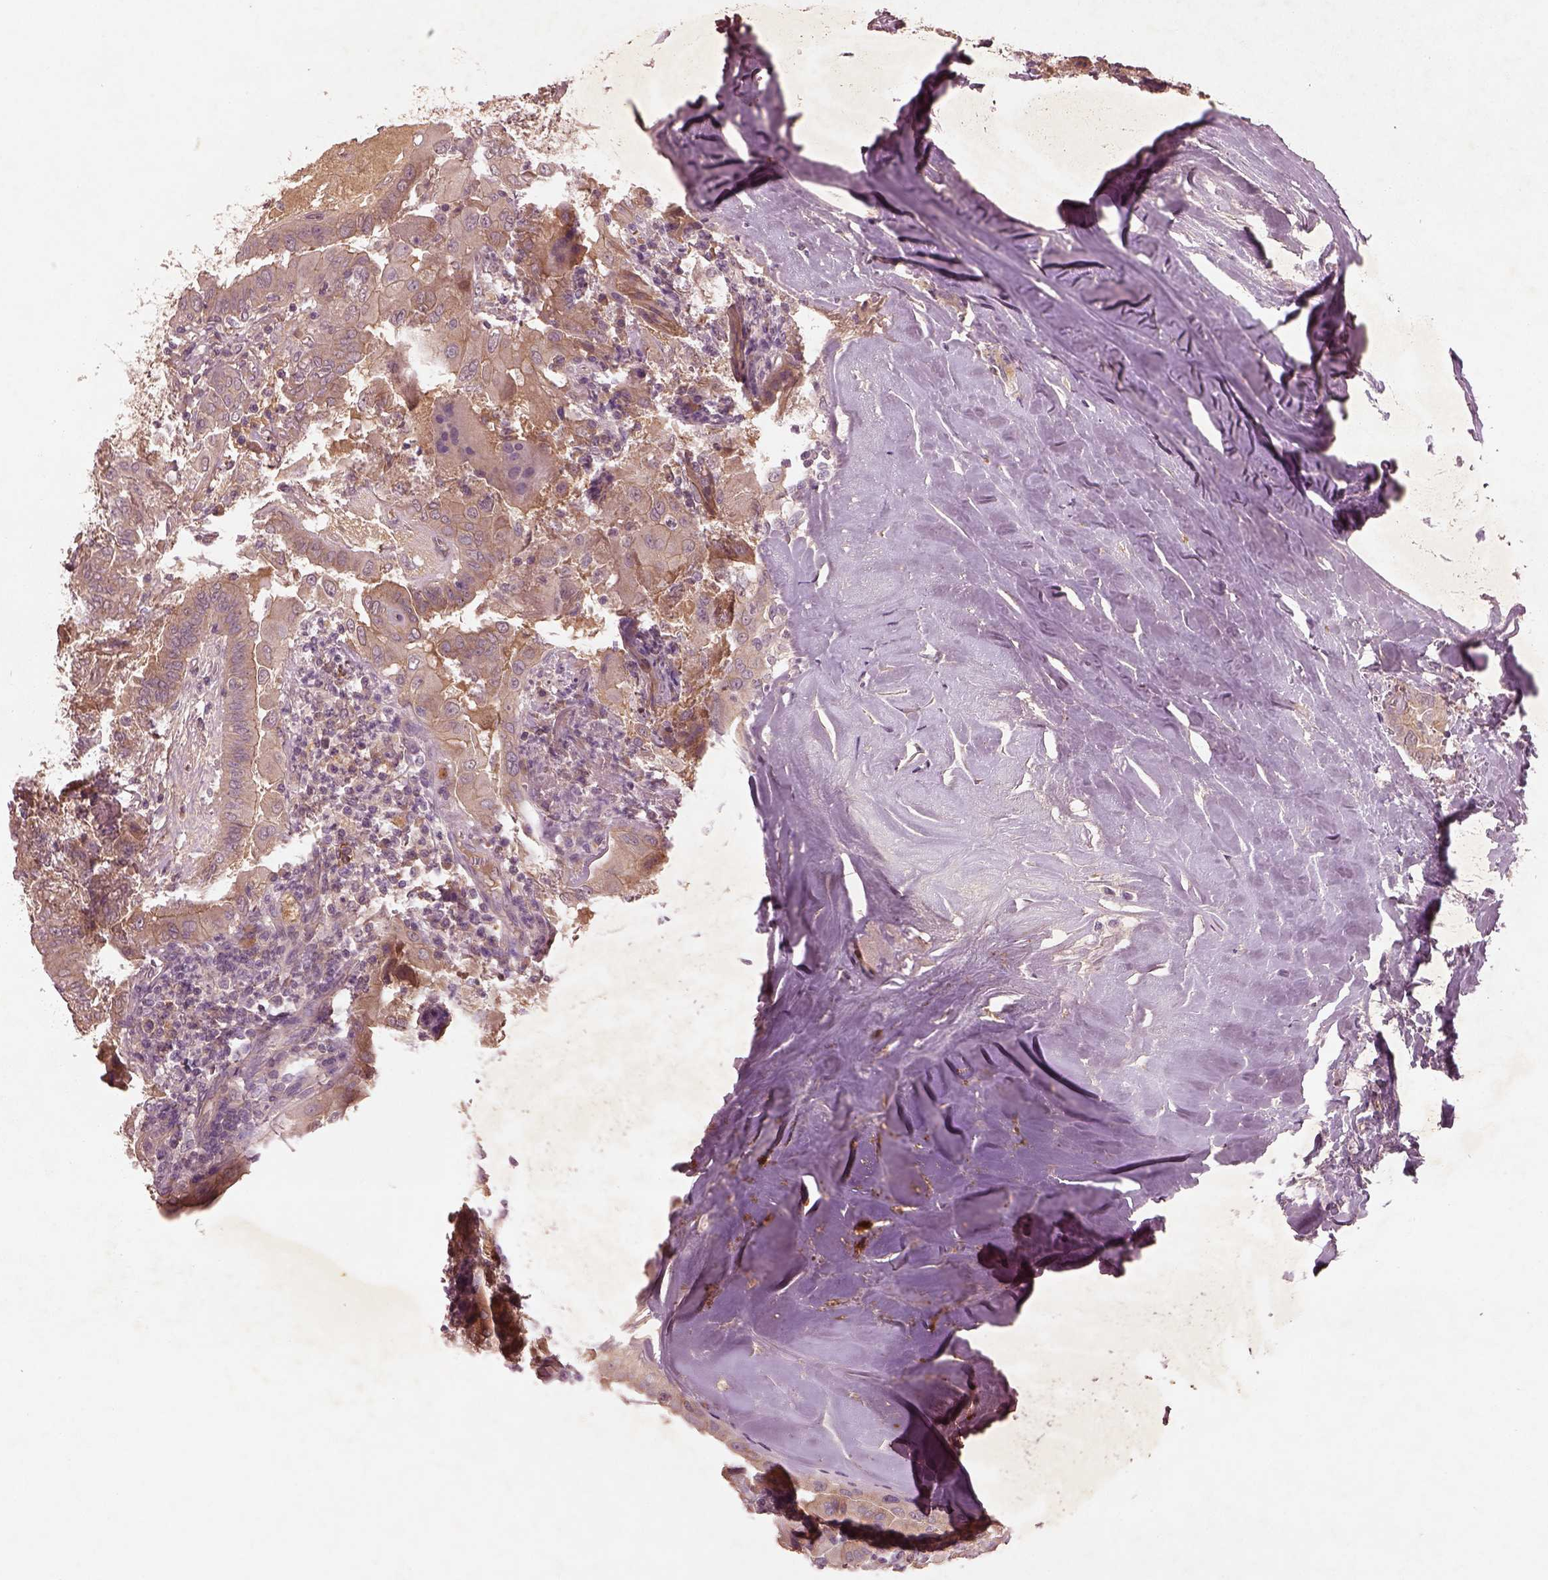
{"staining": {"intensity": "moderate", "quantity": ">75%", "location": "cytoplasmic/membranous"}, "tissue": "thyroid cancer", "cell_type": "Tumor cells", "image_type": "cancer", "snomed": [{"axis": "morphology", "description": "Papillary adenocarcinoma, NOS"}, {"axis": "topography", "description": "Thyroid gland"}], "caption": "The image reveals staining of thyroid cancer, revealing moderate cytoplasmic/membranous protein positivity (brown color) within tumor cells.", "gene": "FAM234A", "patient": {"sex": "female", "age": 37}}